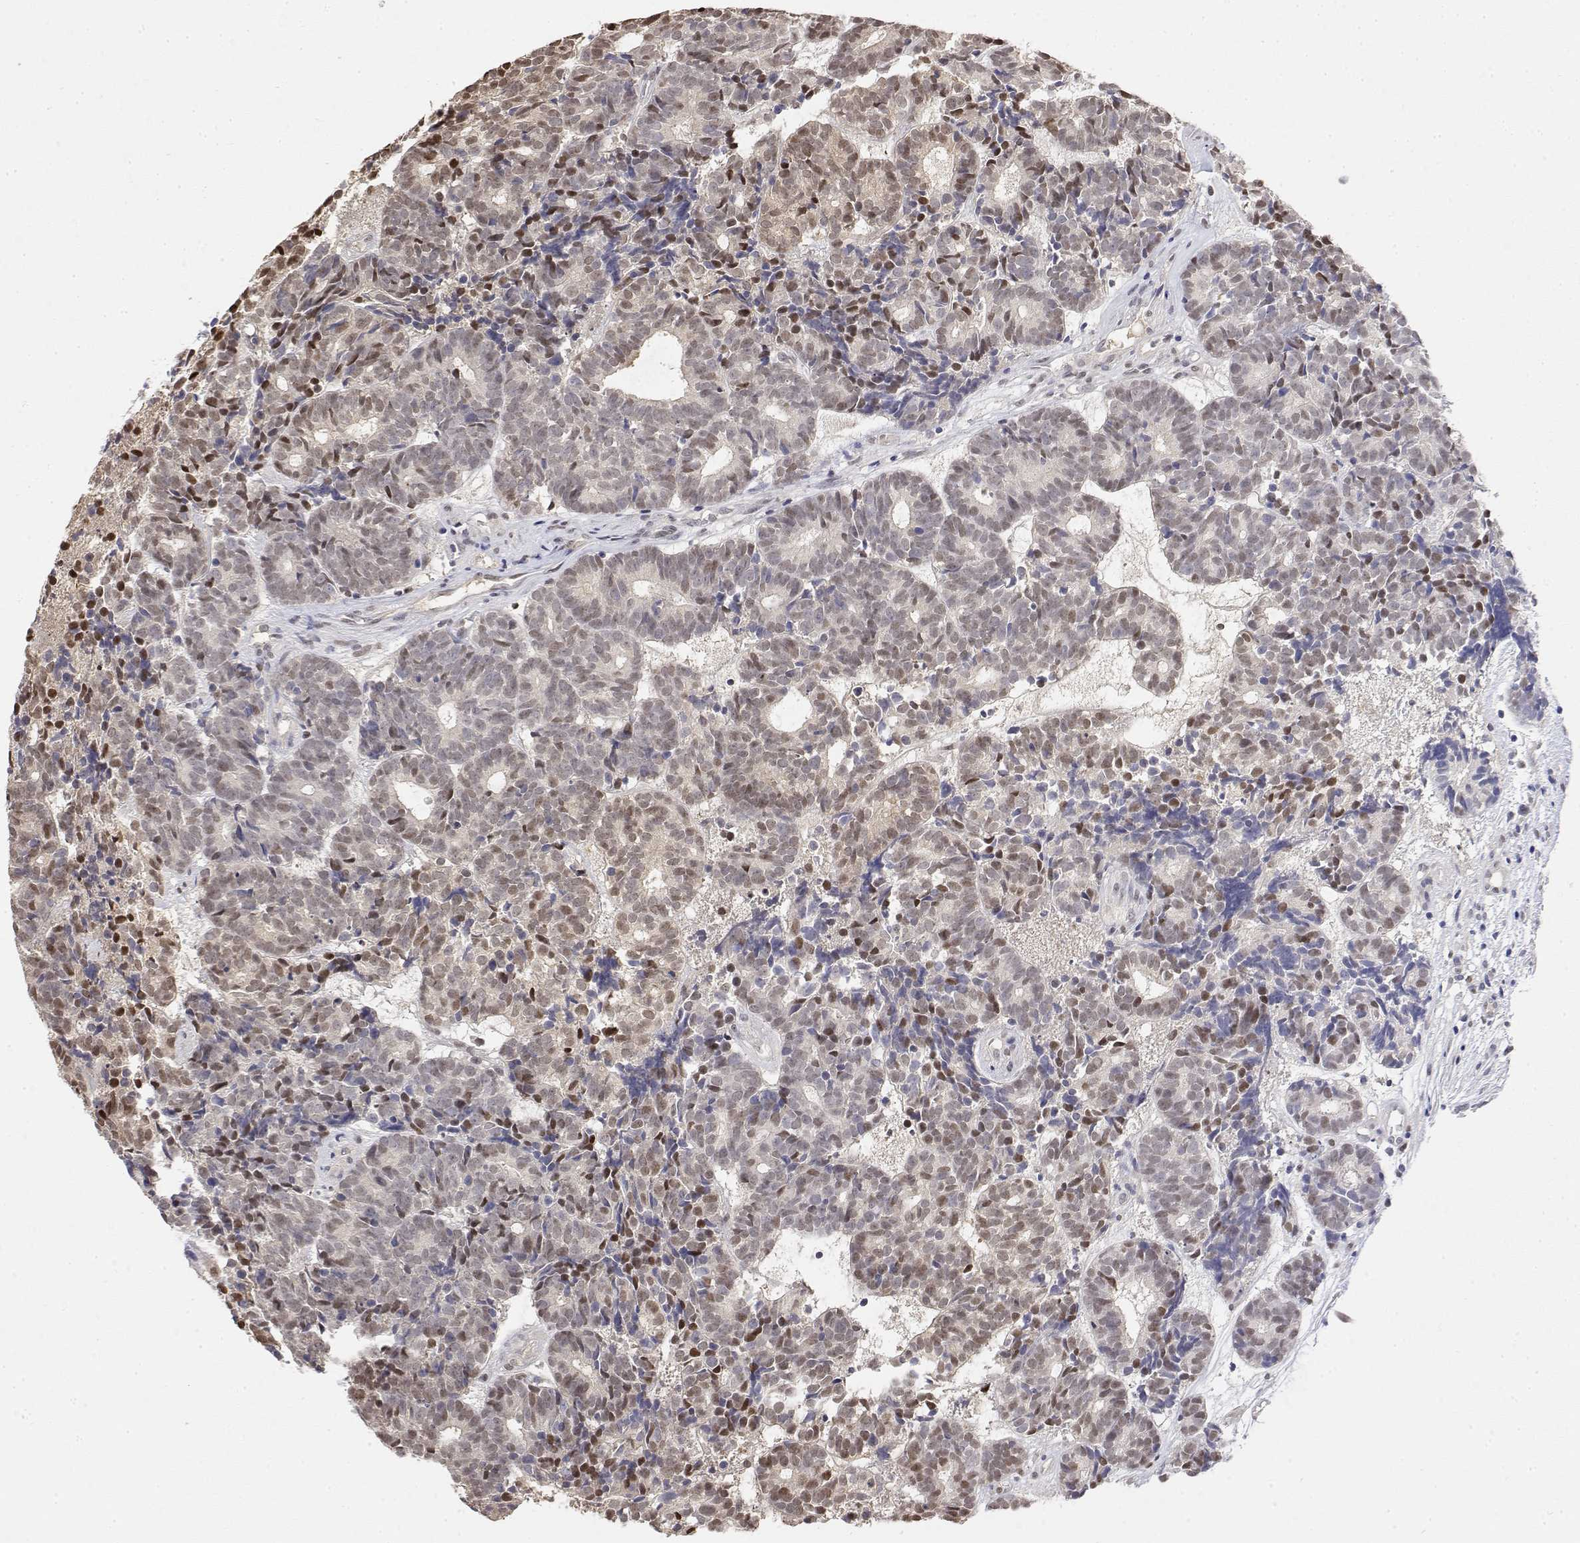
{"staining": {"intensity": "weak", "quantity": "25%-75%", "location": "nuclear"}, "tissue": "head and neck cancer", "cell_type": "Tumor cells", "image_type": "cancer", "snomed": [{"axis": "morphology", "description": "Adenocarcinoma, NOS"}, {"axis": "topography", "description": "Head-Neck"}], "caption": "DAB (3,3'-diaminobenzidine) immunohistochemical staining of head and neck adenocarcinoma exhibits weak nuclear protein expression in about 25%-75% of tumor cells.", "gene": "TPI1", "patient": {"sex": "female", "age": 81}}